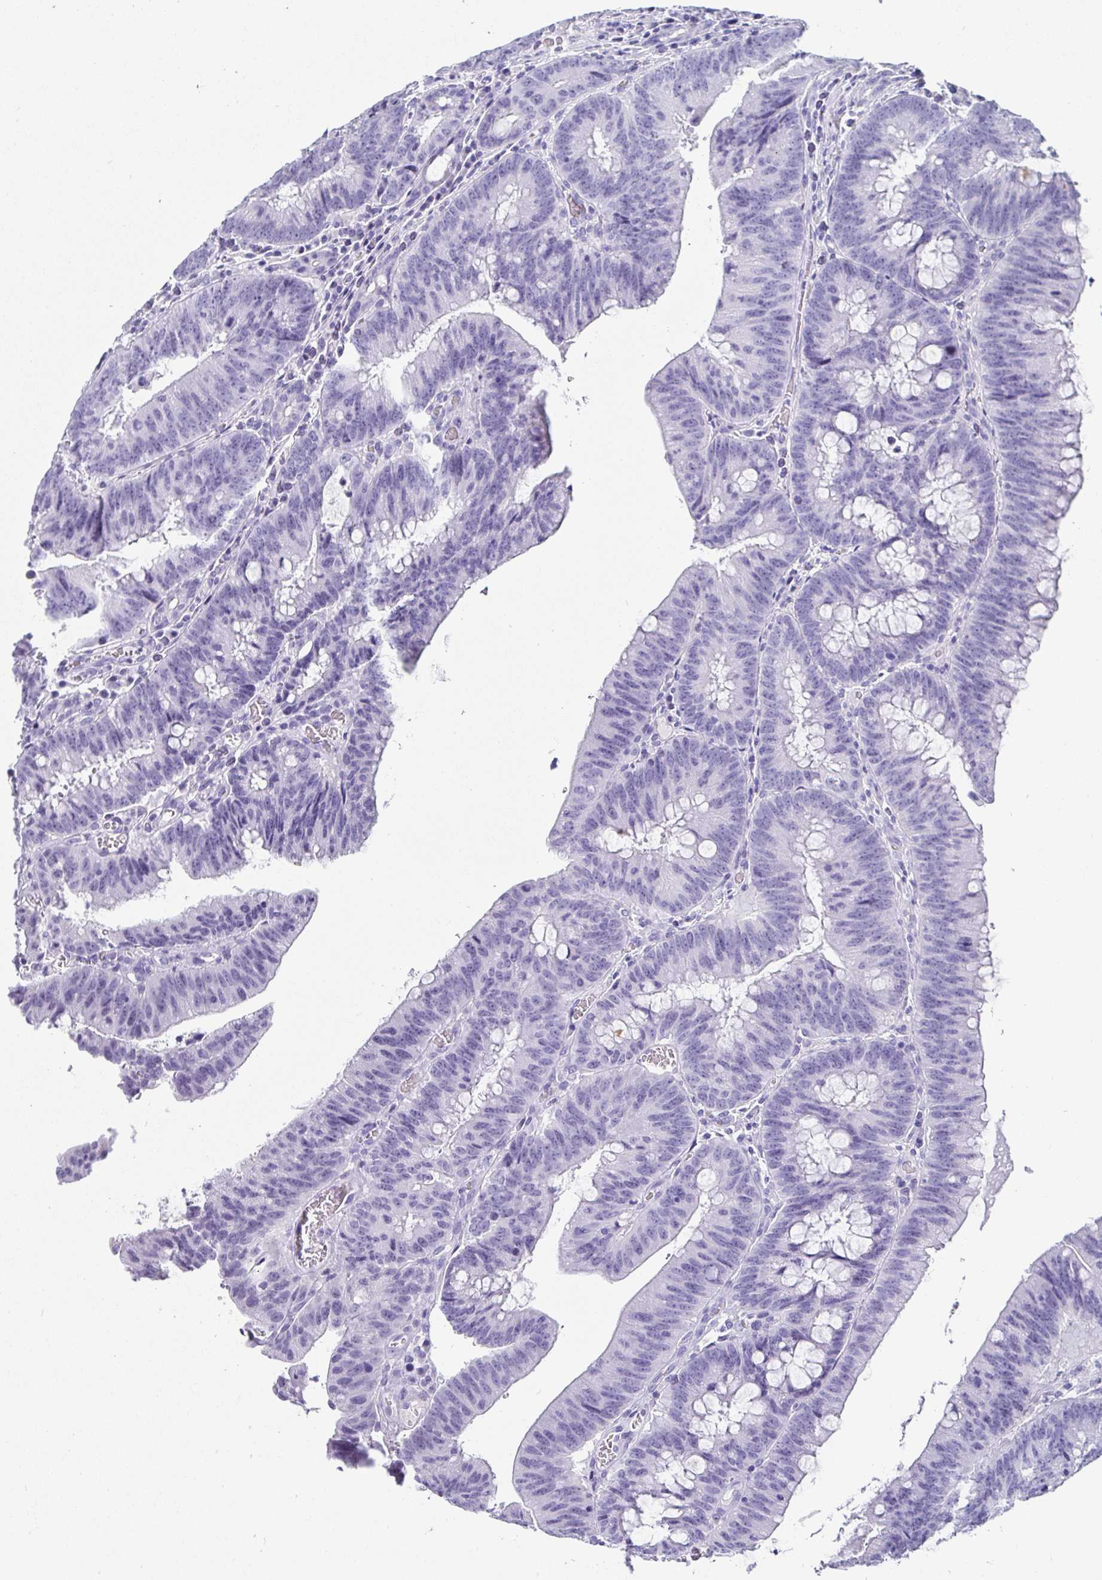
{"staining": {"intensity": "negative", "quantity": "none", "location": "none"}, "tissue": "colorectal cancer", "cell_type": "Tumor cells", "image_type": "cancer", "snomed": [{"axis": "morphology", "description": "Adenocarcinoma, NOS"}, {"axis": "topography", "description": "Colon"}], "caption": "Micrograph shows no significant protein expression in tumor cells of colorectal adenocarcinoma. (Immunohistochemistry, brightfield microscopy, high magnification).", "gene": "TMEM241", "patient": {"sex": "female", "age": 87}}